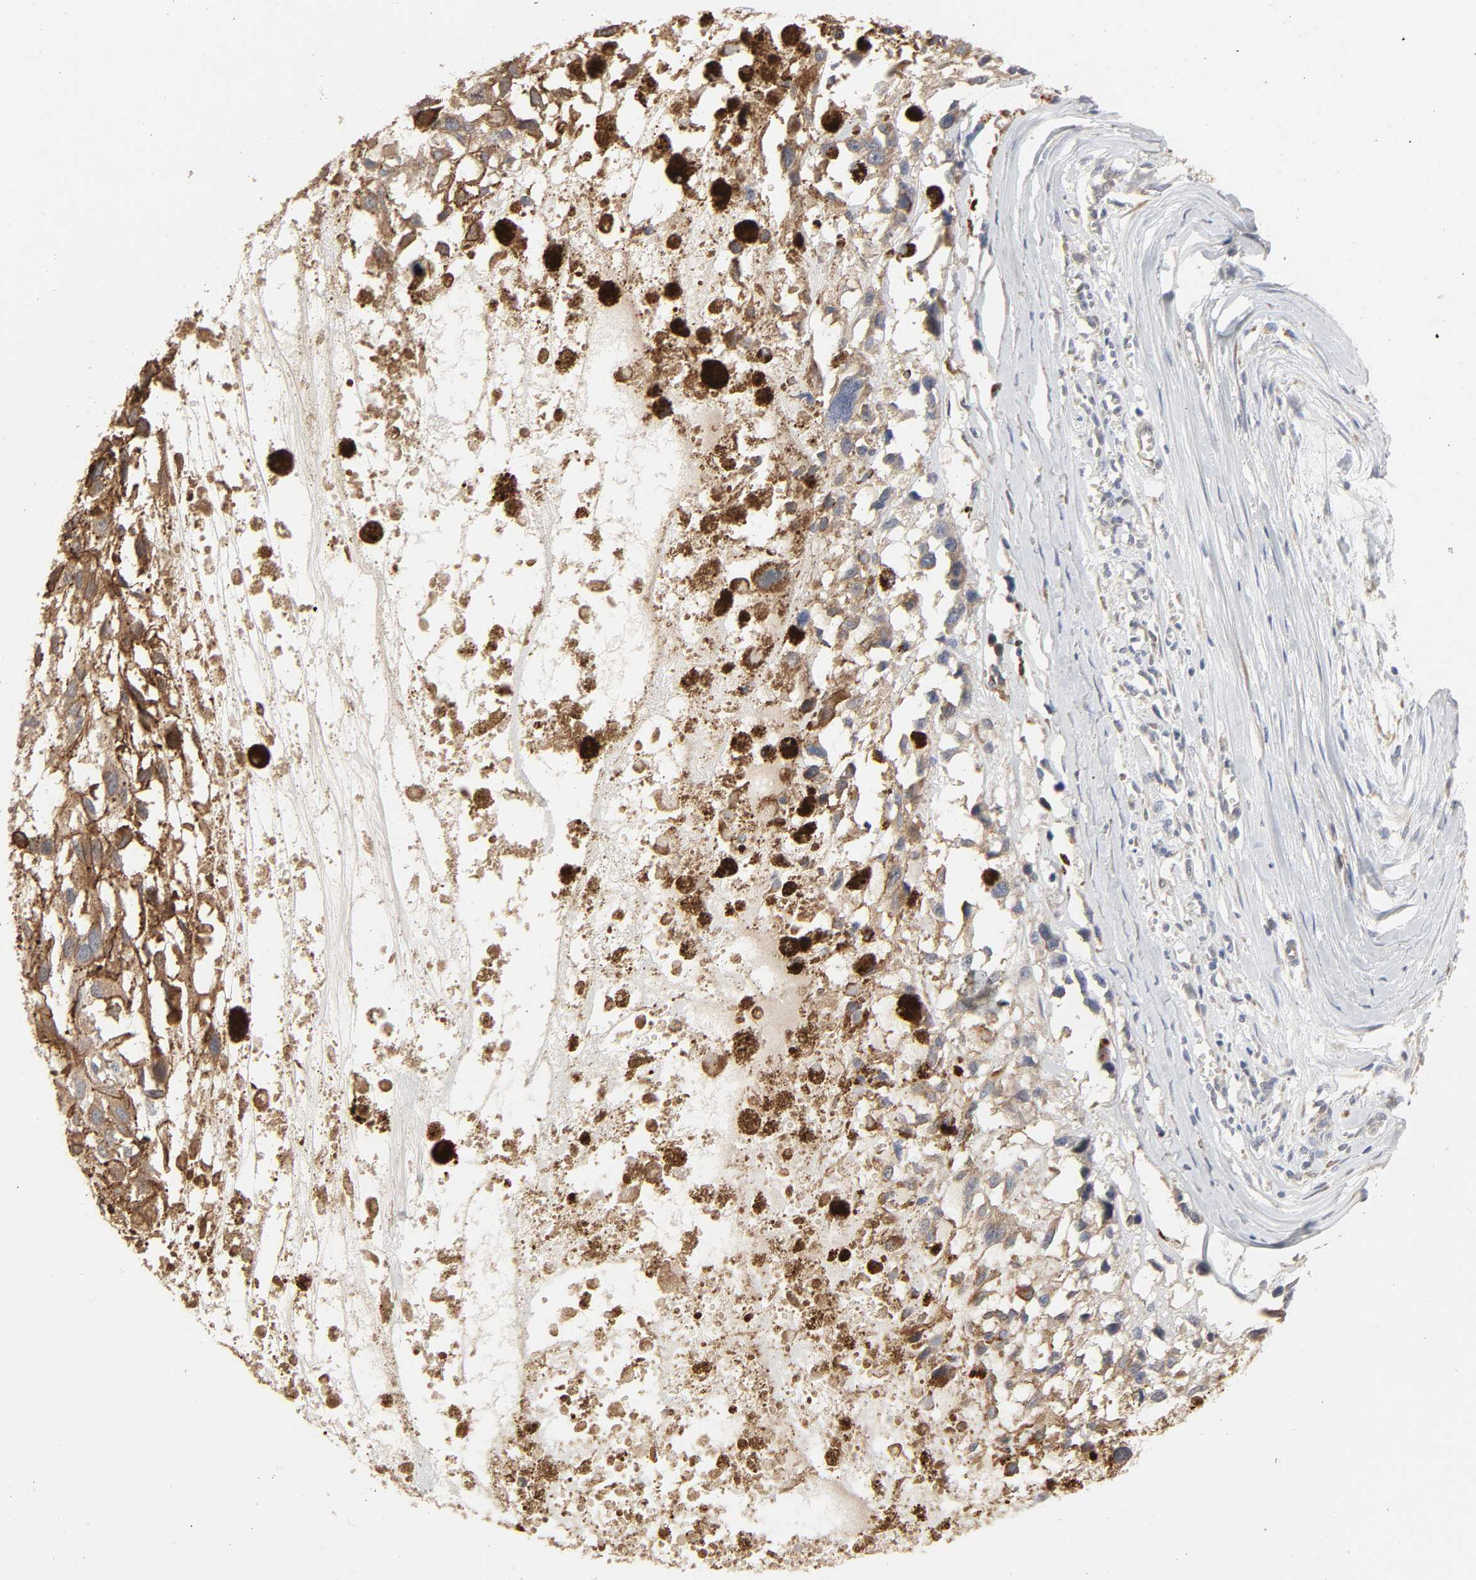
{"staining": {"intensity": "moderate", "quantity": "25%-75%", "location": "cytoplasmic/membranous"}, "tissue": "melanoma", "cell_type": "Tumor cells", "image_type": "cancer", "snomed": [{"axis": "morphology", "description": "Malignant melanoma, Metastatic site"}, {"axis": "topography", "description": "Lymph node"}], "caption": "Malignant melanoma (metastatic site) stained with a brown dye demonstrates moderate cytoplasmic/membranous positive expression in about 25%-75% of tumor cells.", "gene": "NDRG2", "patient": {"sex": "male", "age": 59}}